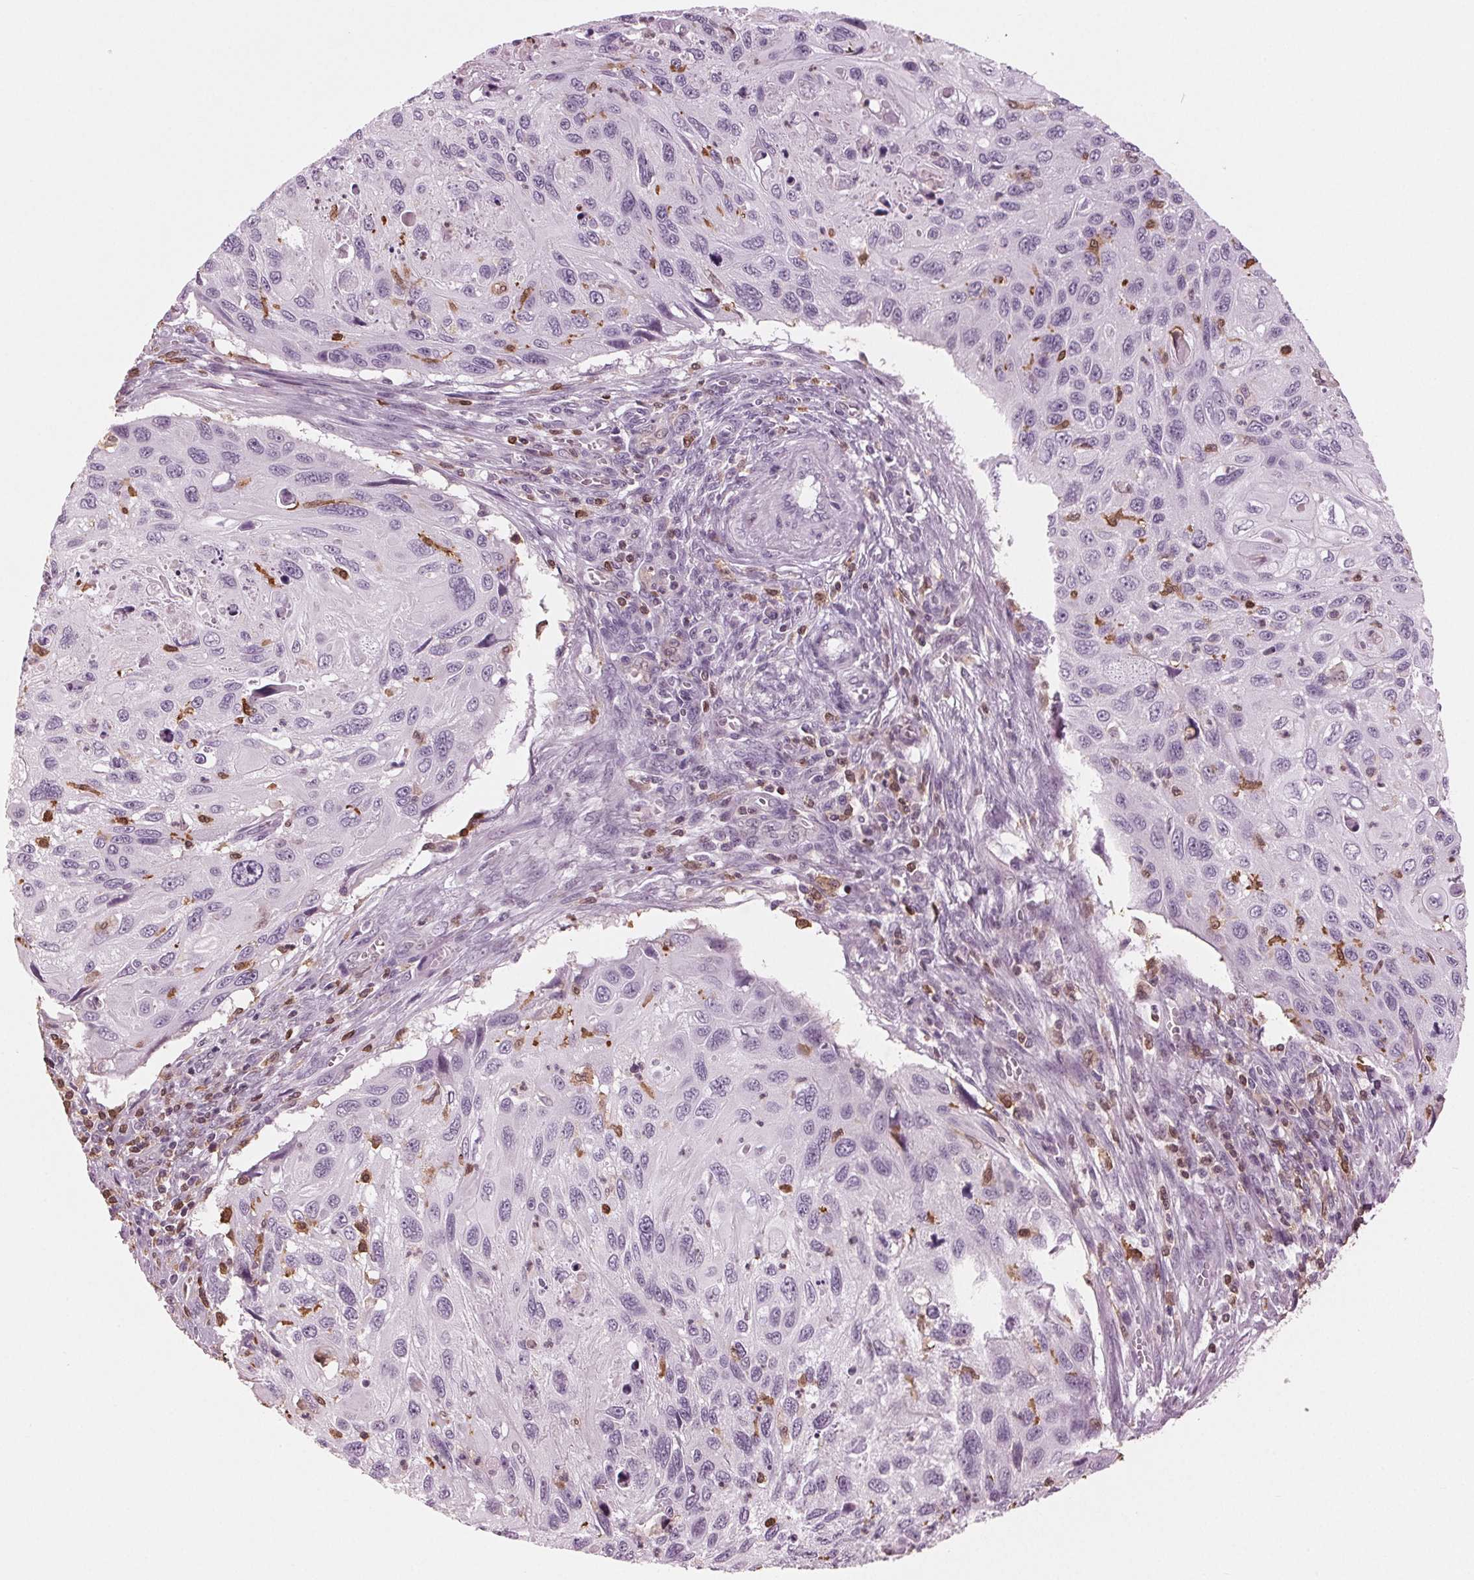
{"staining": {"intensity": "negative", "quantity": "none", "location": "none"}, "tissue": "cervical cancer", "cell_type": "Tumor cells", "image_type": "cancer", "snomed": [{"axis": "morphology", "description": "Squamous cell carcinoma, NOS"}, {"axis": "topography", "description": "Cervix"}], "caption": "This is a image of IHC staining of cervical cancer (squamous cell carcinoma), which shows no expression in tumor cells. (Brightfield microscopy of DAB immunohistochemistry (IHC) at high magnification).", "gene": "BTLA", "patient": {"sex": "female", "age": 70}}